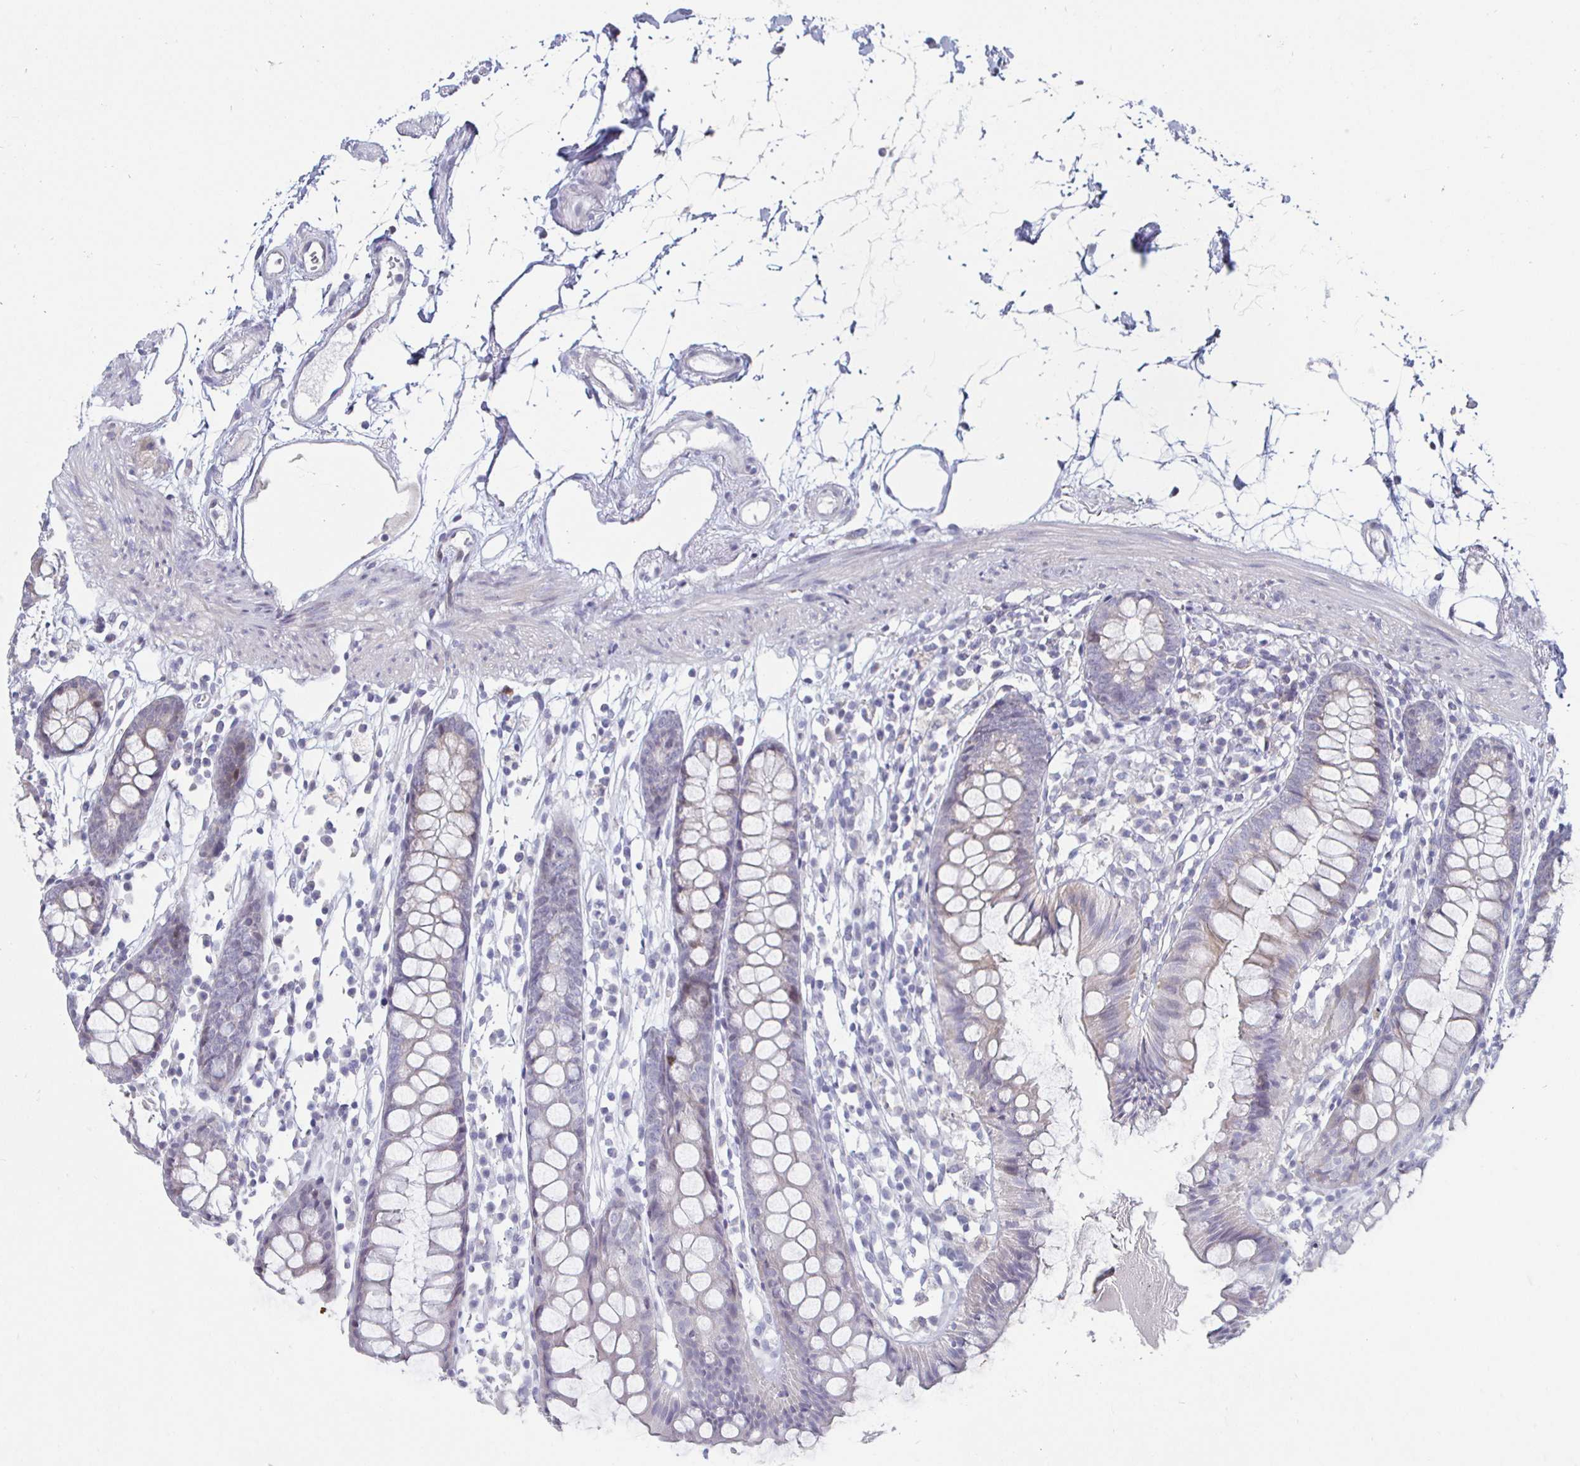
{"staining": {"intensity": "negative", "quantity": "none", "location": "none"}, "tissue": "colon", "cell_type": "Endothelial cells", "image_type": "normal", "snomed": [{"axis": "morphology", "description": "Normal tissue, NOS"}, {"axis": "topography", "description": "Colon"}], "caption": "Photomicrograph shows no protein positivity in endothelial cells of benign colon. Nuclei are stained in blue.", "gene": "DMRTB1", "patient": {"sex": "female", "age": 84}}